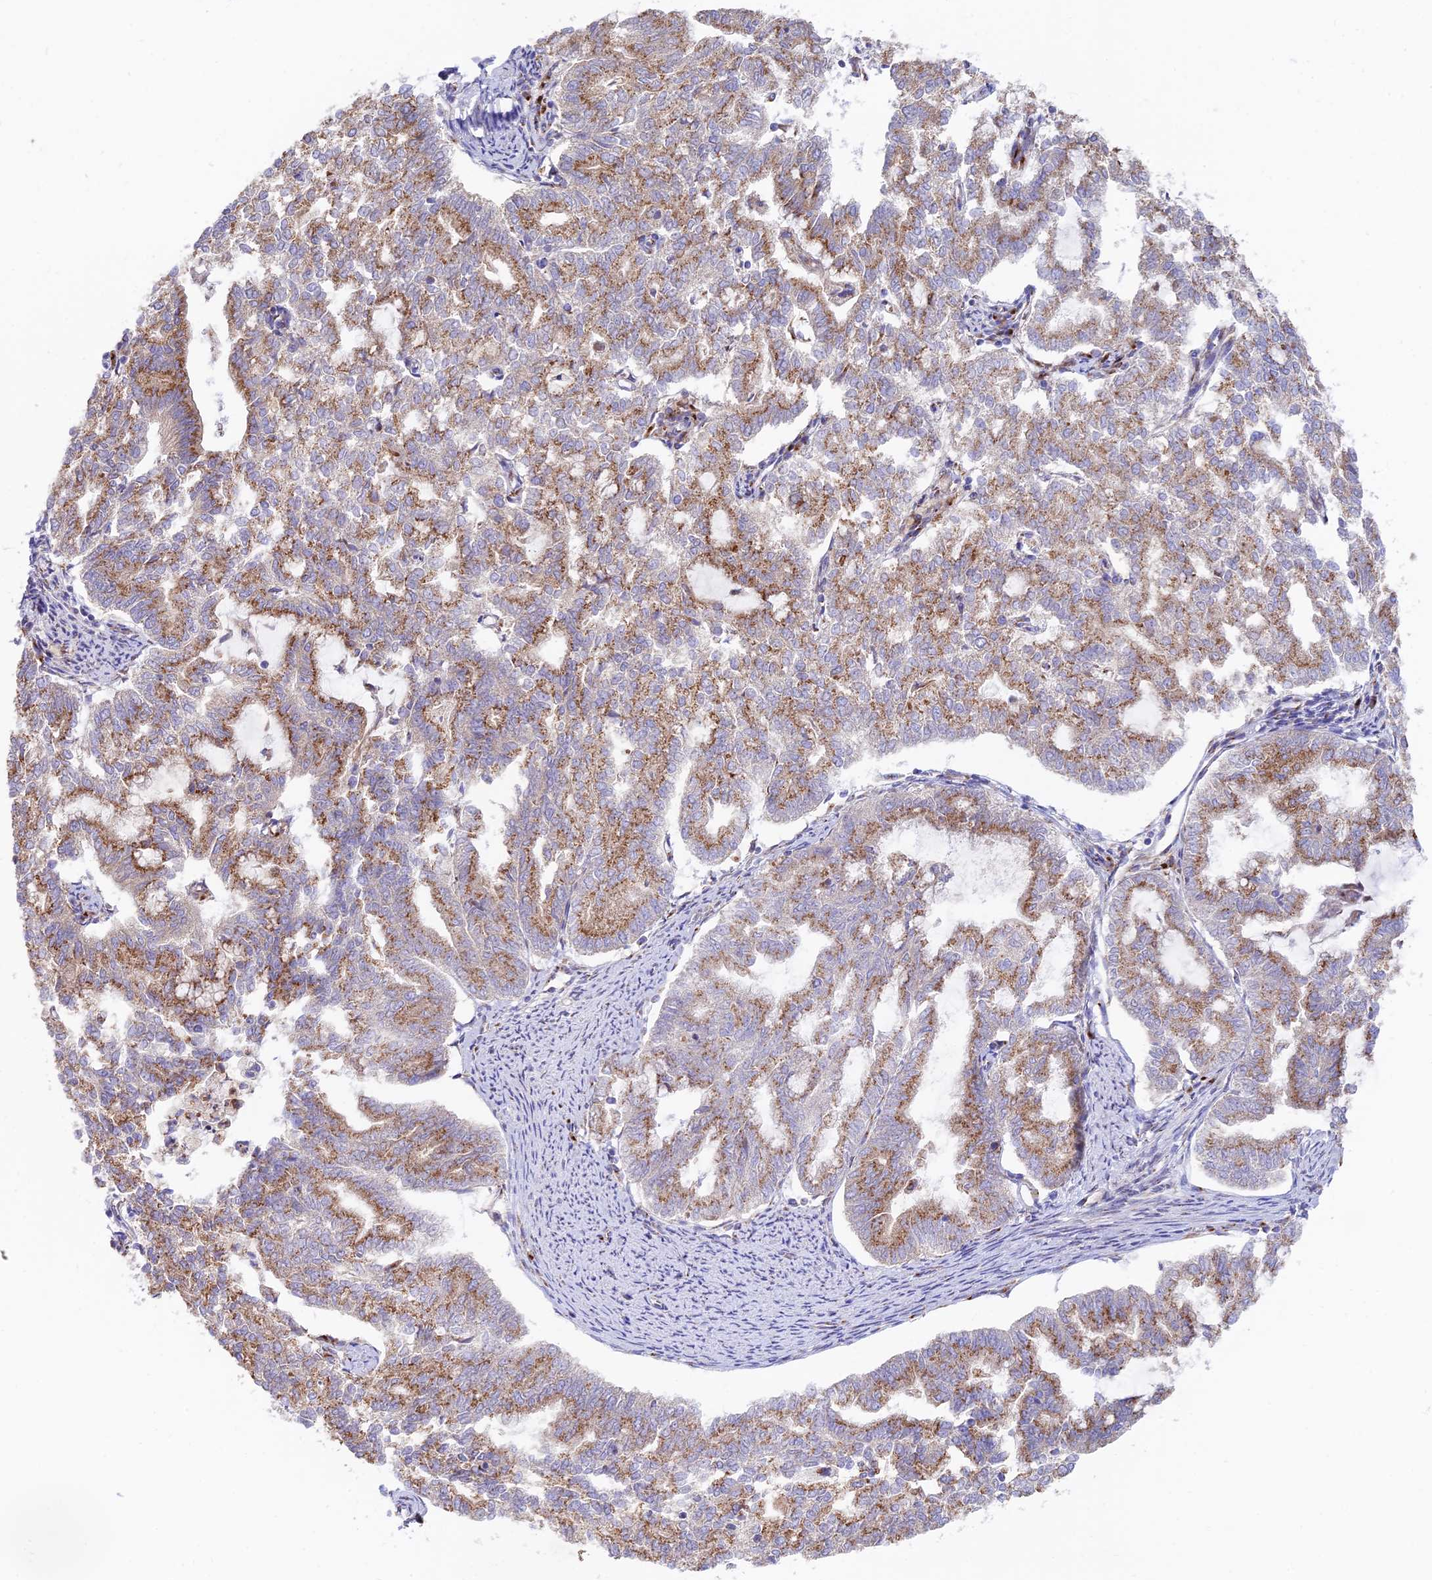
{"staining": {"intensity": "moderate", "quantity": ">75%", "location": "cytoplasmic/membranous"}, "tissue": "endometrial cancer", "cell_type": "Tumor cells", "image_type": "cancer", "snomed": [{"axis": "morphology", "description": "Adenocarcinoma, NOS"}, {"axis": "topography", "description": "Endometrium"}], "caption": "Adenocarcinoma (endometrial) stained with a brown dye exhibits moderate cytoplasmic/membranous positive positivity in approximately >75% of tumor cells.", "gene": "GOLGA3", "patient": {"sex": "female", "age": 79}}